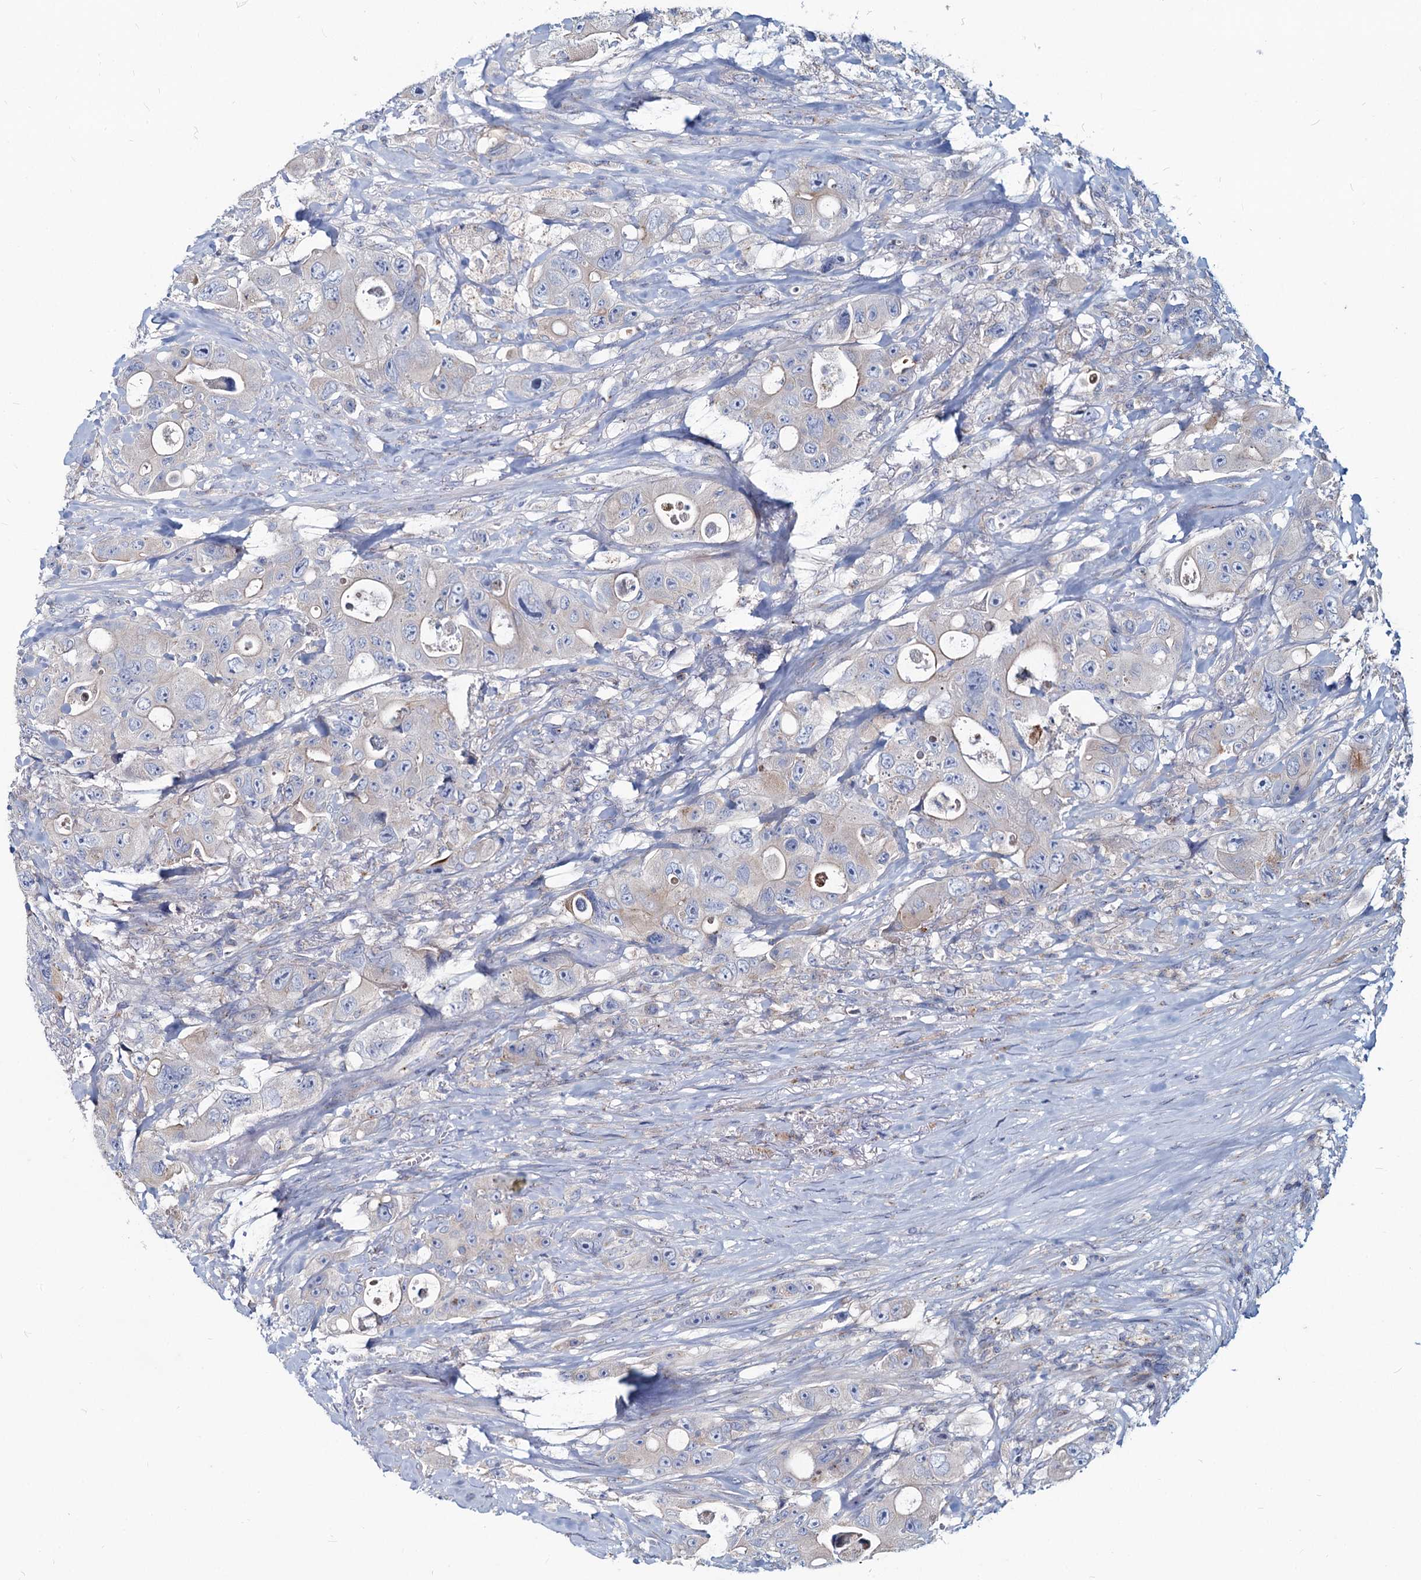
{"staining": {"intensity": "negative", "quantity": "none", "location": "none"}, "tissue": "colorectal cancer", "cell_type": "Tumor cells", "image_type": "cancer", "snomed": [{"axis": "morphology", "description": "Adenocarcinoma, NOS"}, {"axis": "topography", "description": "Colon"}], "caption": "Immunohistochemical staining of colorectal adenocarcinoma displays no significant expression in tumor cells.", "gene": "AGBL4", "patient": {"sex": "female", "age": 46}}